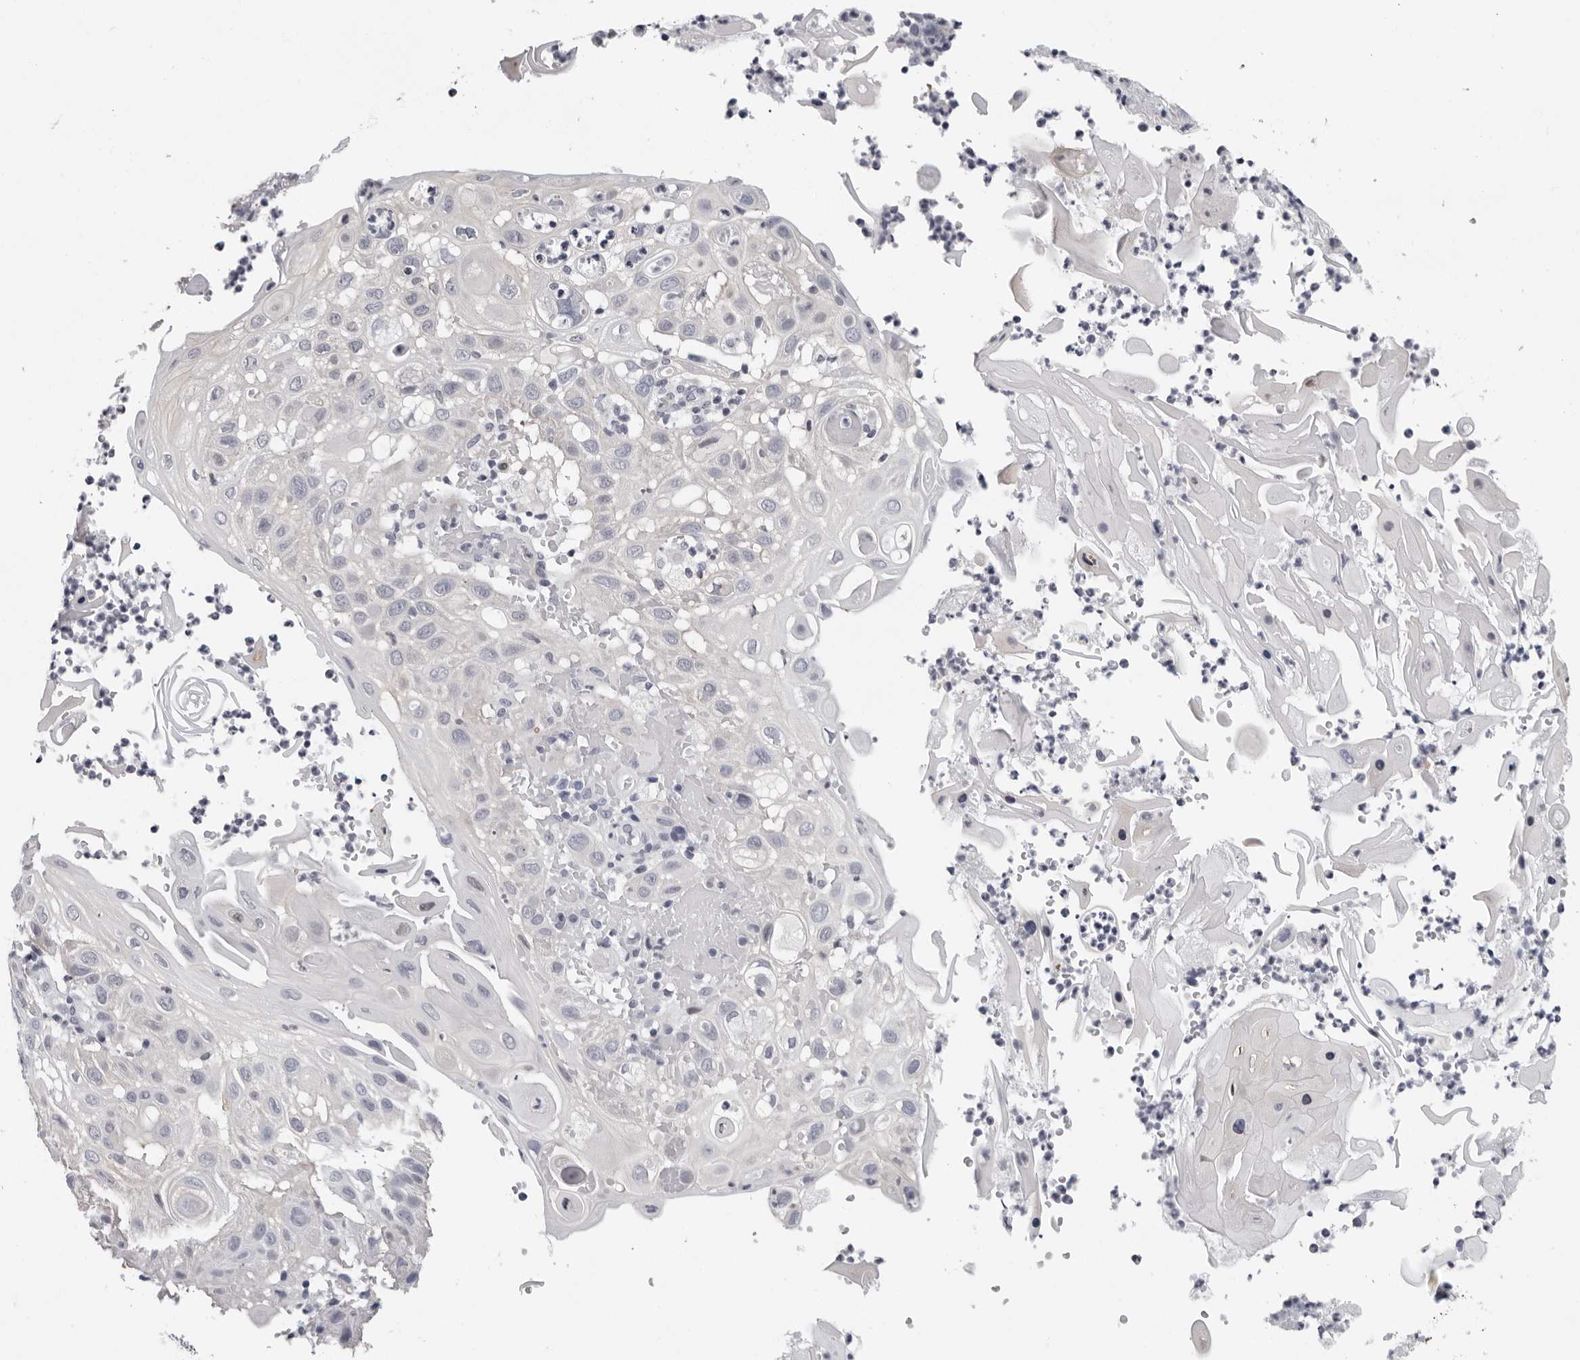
{"staining": {"intensity": "negative", "quantity": "none", "location": "none"}, "tissue": "skin cancer", "cell_type": "Tumor cells", "image_type": "cancer", "snomed": [{"axis": "morphology", "description": "Normal tissue, NOS"}, {"axis": "morphology", "description": "Squamous cell carcinoma, NOS"}, {"axis": "topography", "description": "Skin"}], "caption": "An IHC micrograph of squamous cell carcinoma (skin) is shown. There is no staining in tumor cells of squamous cell carcinoma (skin).", "gene": "CCDC28B", "patient": {"sex": "female", "age": 96}}